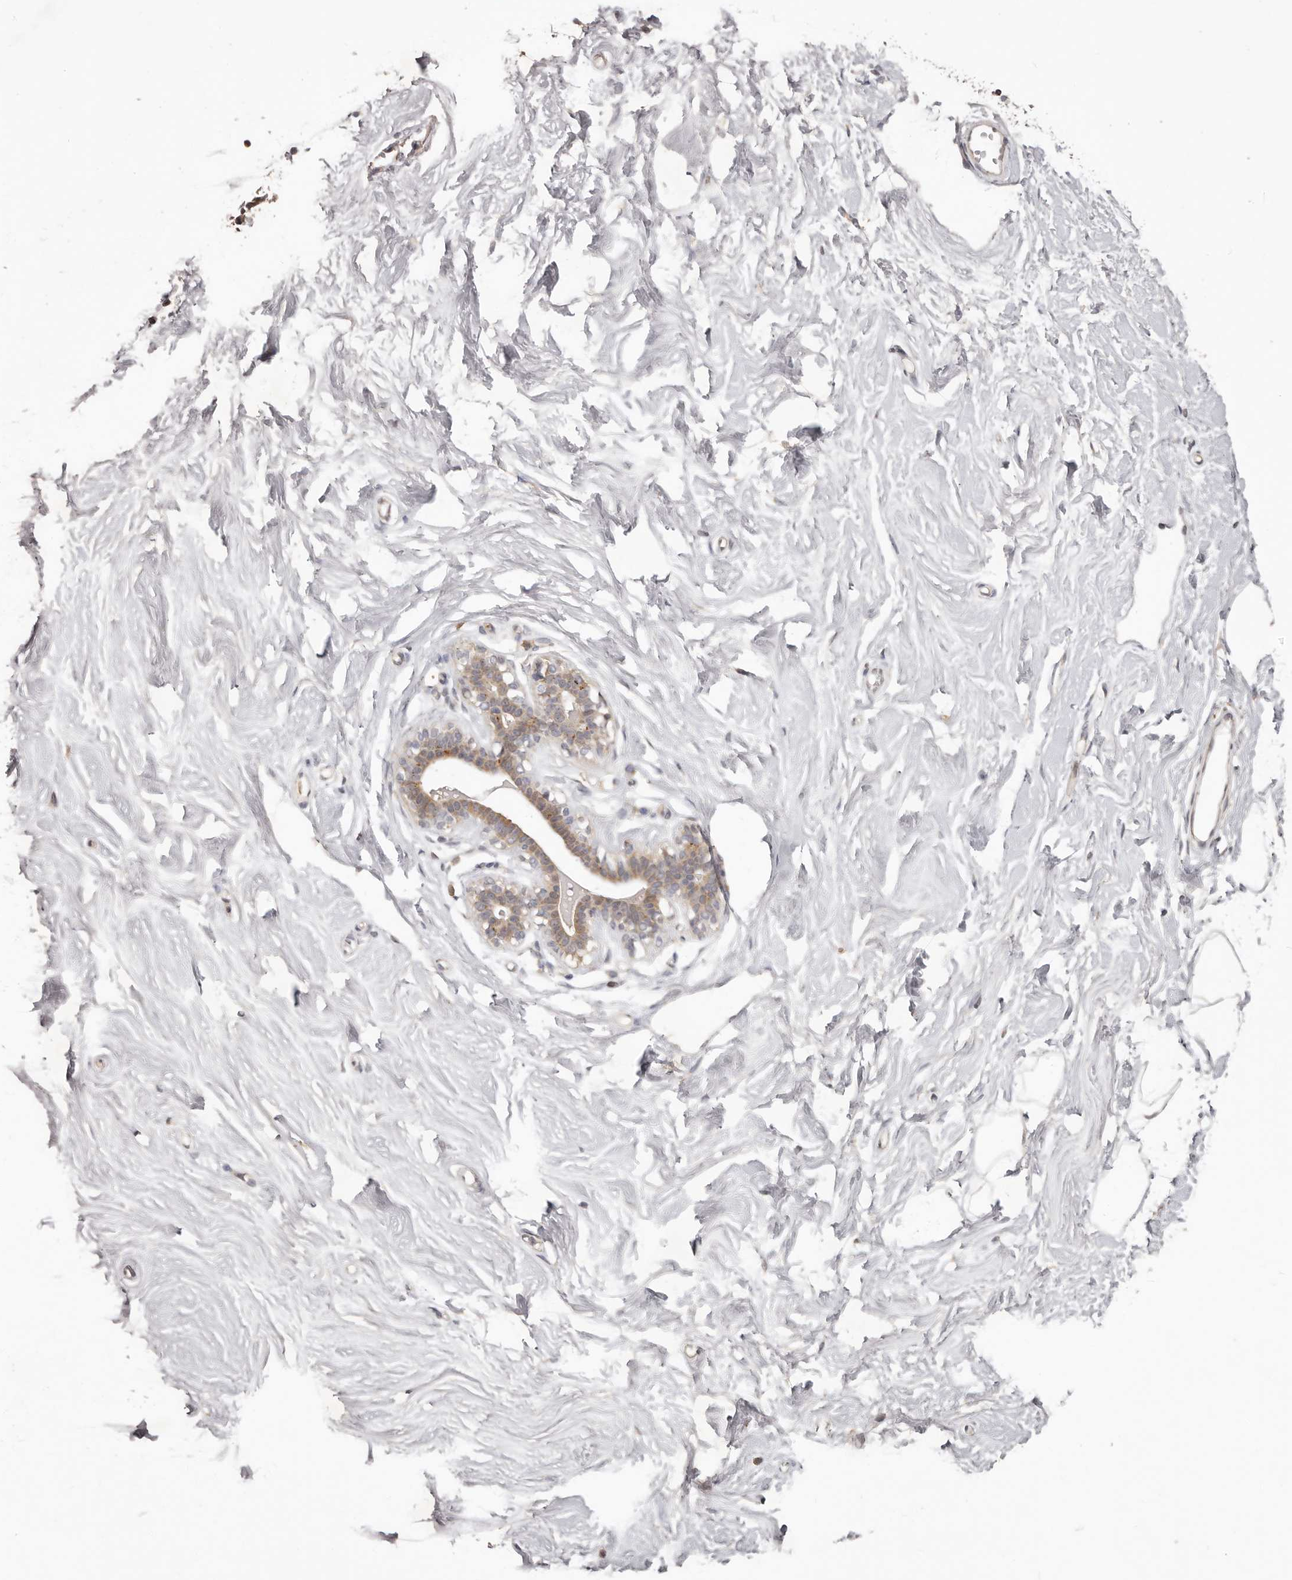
{"staining": {"intensity": "negative", "quantity": "none", "location": "none"}, "tissue": "breast", "cell_type": "Adipocytes", "image_type": "normal", "snomed": [{"axis": "morphology", "description": "Normal tissue, NOS"}, {"axis": "topography", "description": "Breast"}], "caption": "High magnification brightfield microscopy of benign breast stained with DAB (3,3'-diaminobenzidine) (brown) and counterstained with hematoxylin (blue): adipocytes show no significant expression. (DAB immunohistochemistry (IHC) with hematoxylin counter stain).", "gene": "RNF187", "patient": {"sex": "female", "age": 26}}